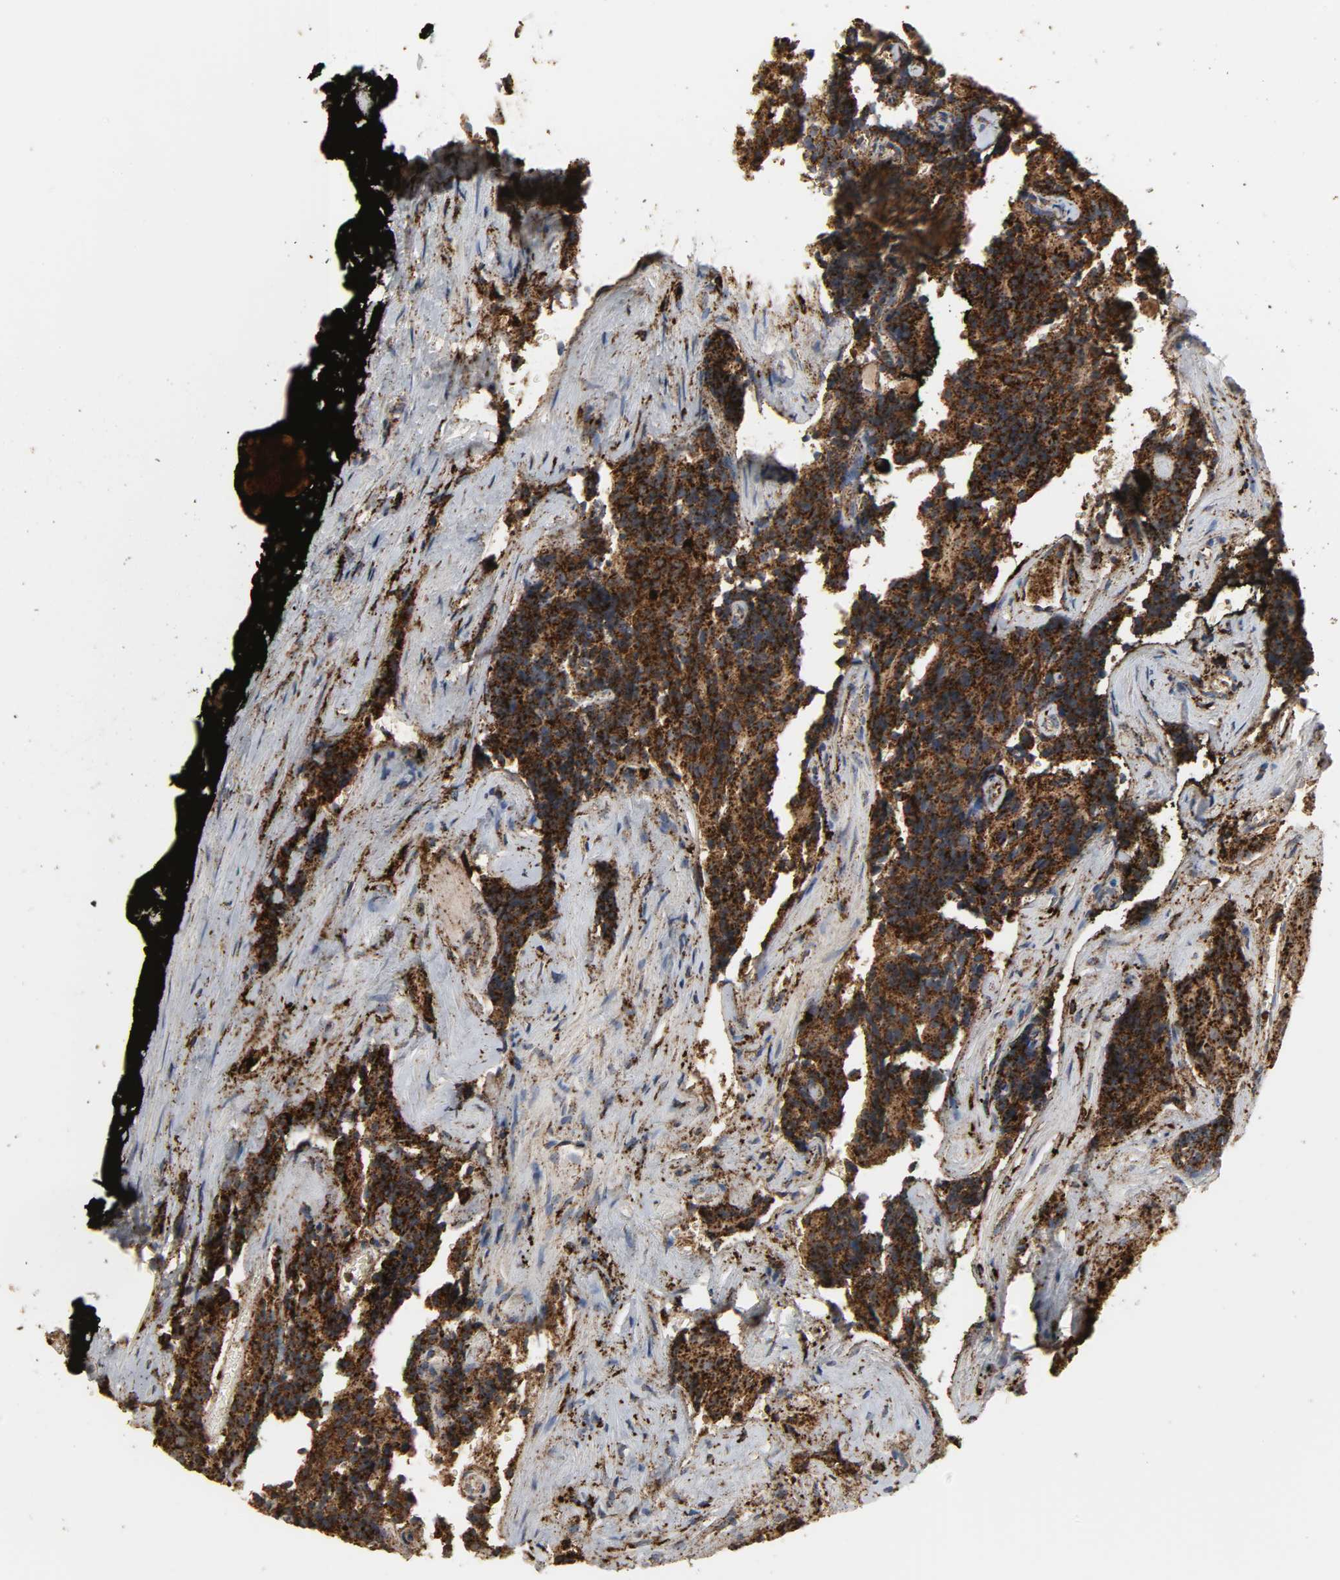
{"staining": {"intensity": "strong", "quantity": ">75%", "location": "cytoplasmic/membranous"}, "tissue": "prostate cancer", "cell_type": "Tumor cells", "image_type": "cancer", "snomed": [{"axis": "morphology", "description": "Adenocarcinoma, High grade"}, {"axis": "topography", "description": "Prostate"}], "caption": "Immunohistochemical staining of prostate cancer shows high levels of strong cytoplasmic/membranous protein positivity in about >75% of tumor cells.", "gene": "PSAP", "patient": {"sex": "male", "age": 58}}